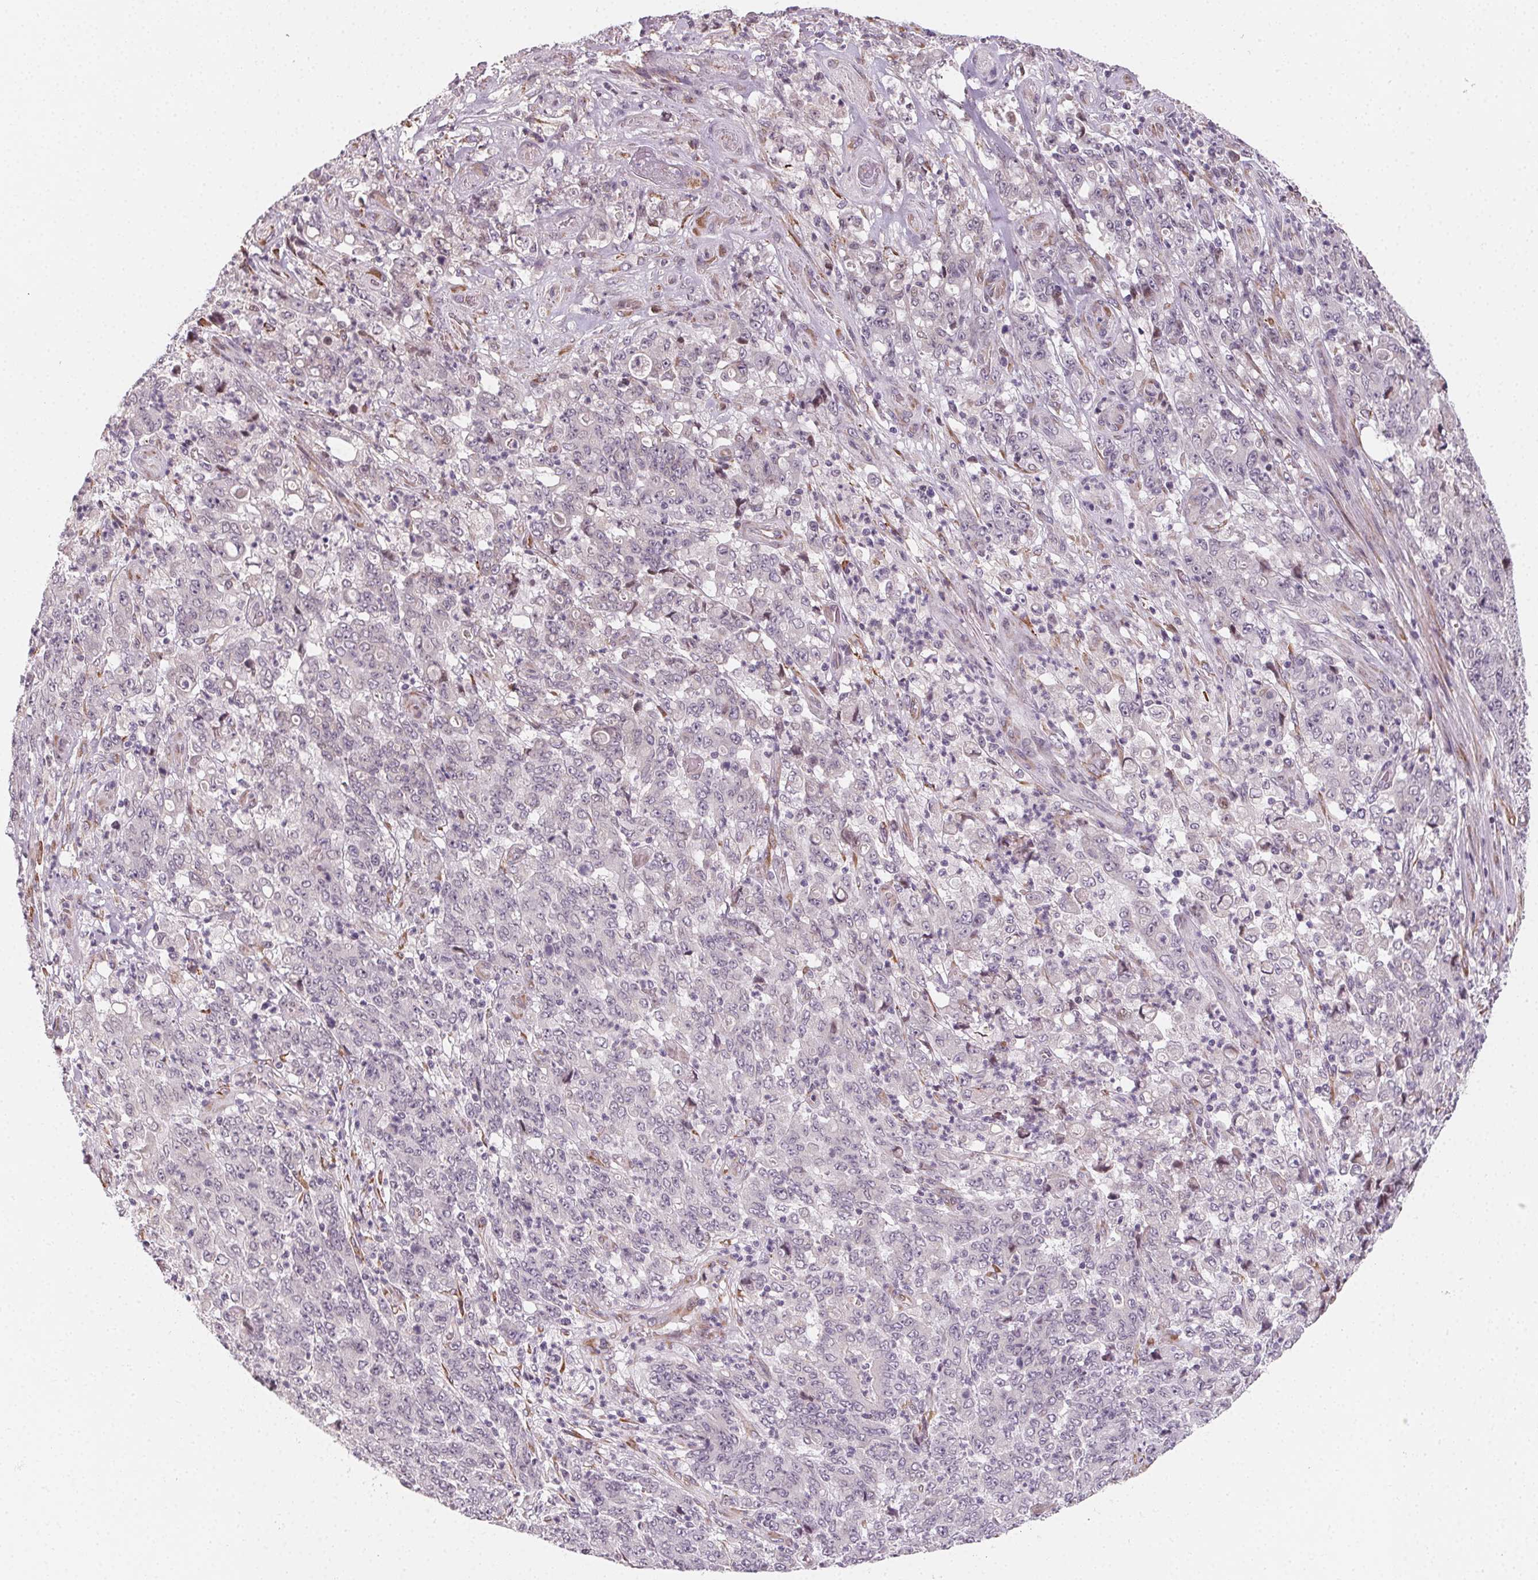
{"staining": {"intensity": "negative", "quantity": "none", "location": "none"}, "tissue": "stomach cancer", "cell_type": "Tumor cells", "image_type": "cancer", "snomed": [{"axis": "morphology", "description": "Adenocarcinoma, NOS"}, {"axis": "topography", "description": "Stomach, lower"}], "caption": "Micrograph shows no significant protein staining in tumor cells of stomach cancer.", "gene": "CCDC96", "patient": {"sex": "female", "age": 71}}